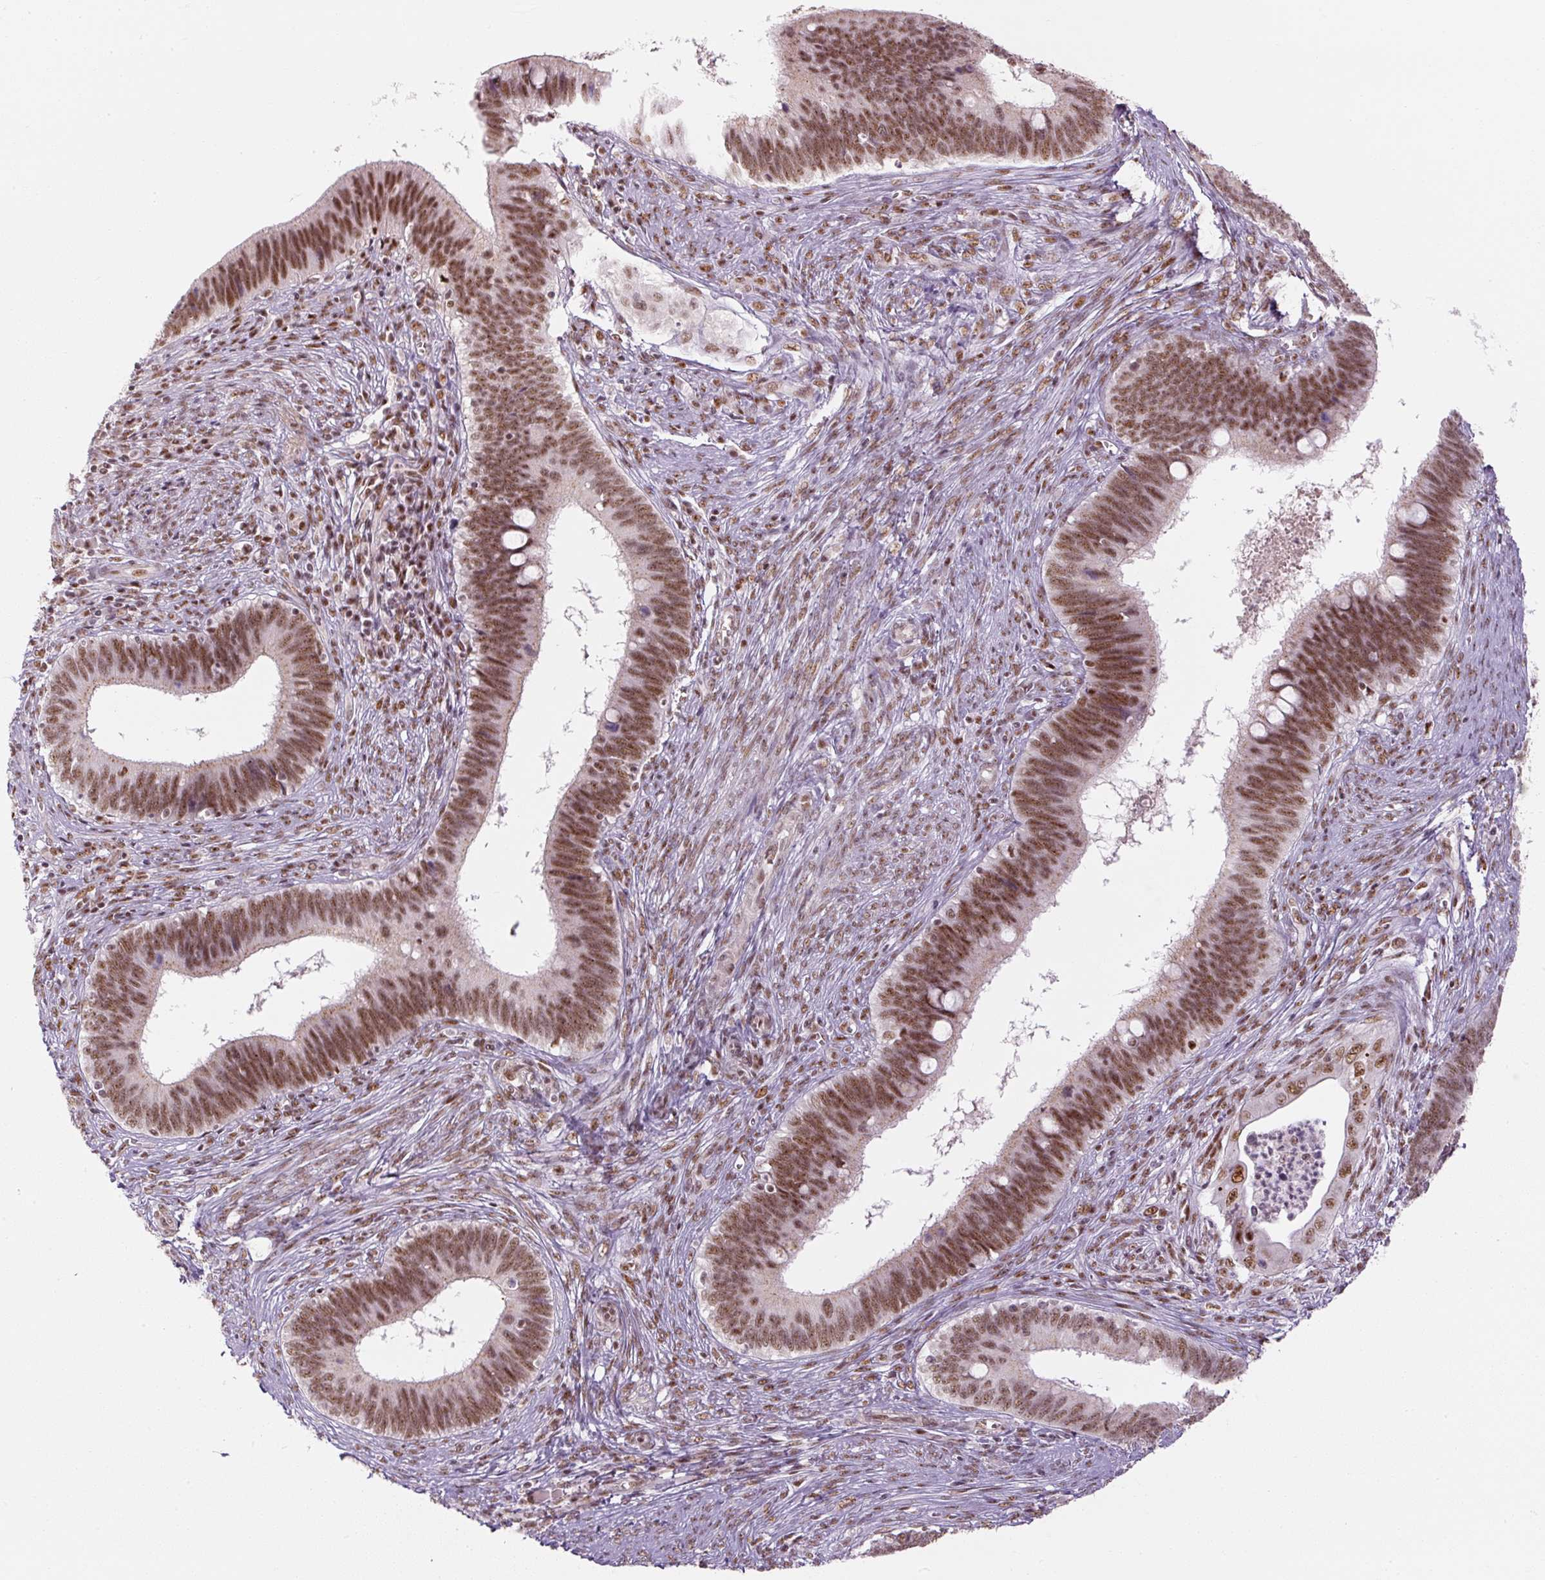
{"staining": {"intensity": "moderate", "quantity": ">75%", "location": "nuclear"}, "tissue": "cervical cancer", "cell_type": "Tumor cells", "image_type": "cancer", "snomed": [{"axis": "morphology", "description": "Adenocarcinoma, NOS"}, {"axis": "topography", "description": "Cervix"}], "caption": "Human cervical cancer stained with a protein marker displays moderate staining in tumor cells.", "gene": "U2AF2", "patient": {"sex": "female", "age": 42}}